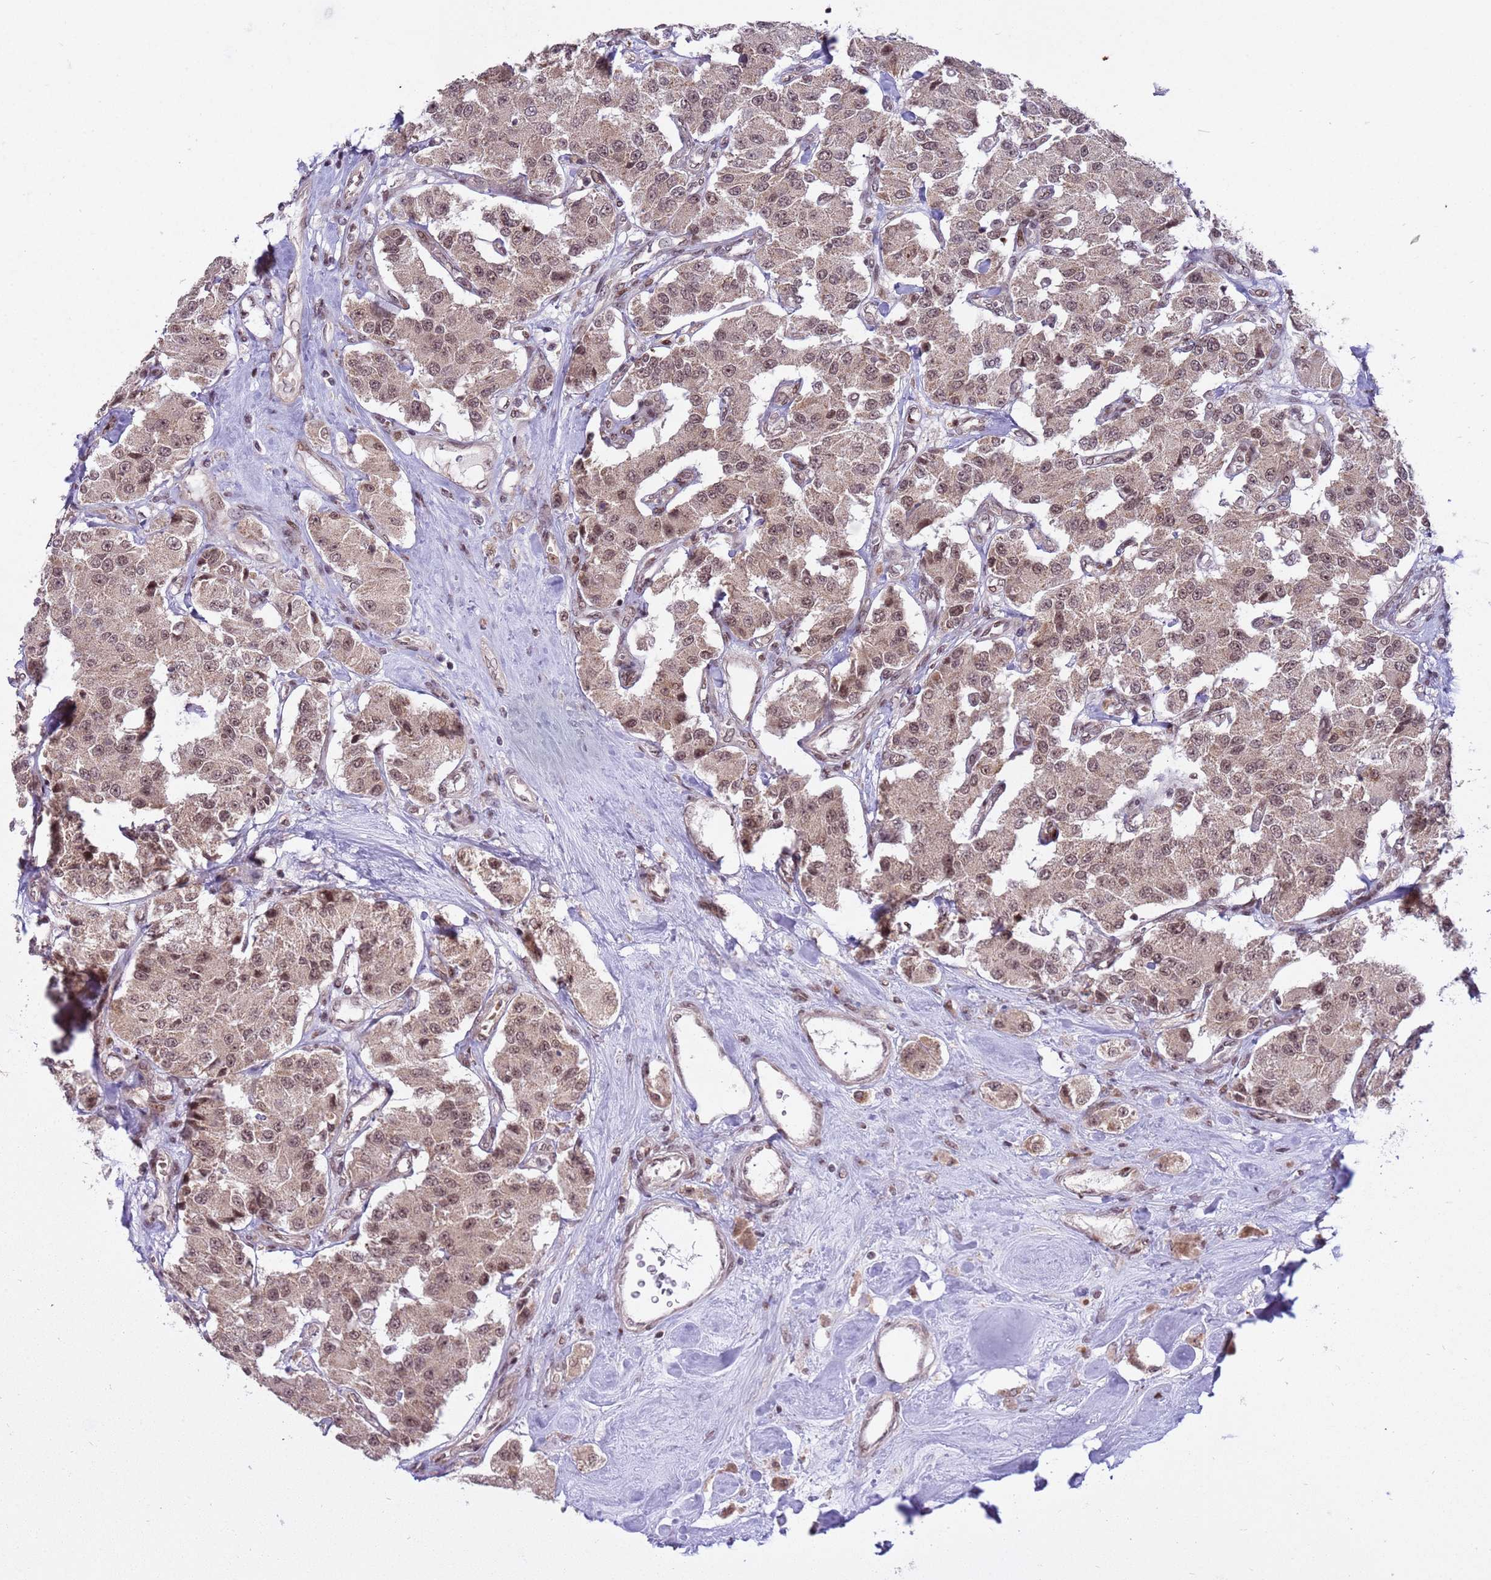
{"staining": {"intensity": "weak", "quantity": ">75%", "location": "cytoplasmic/membranous,nuclear"}, "tissue": "carcinoid", "cell_type": "Tumor cells", "image_type": "cancer", "snomed": [{"axis": "morphology", "description": "Carcinoid, malignant, NOS"}, {"axis": "topography", "description": "Pancreas"}], "caption": "IHC (DAB (3,3'-diaminobenzidine)) staining of human carcinoid (malignant) shows weak cytoplasmic/membranous and nuclear protein expression in approximately >75% of tumor cells.", "gene": "PPM1H", "patient": {"sex": "male", "age": 41}}